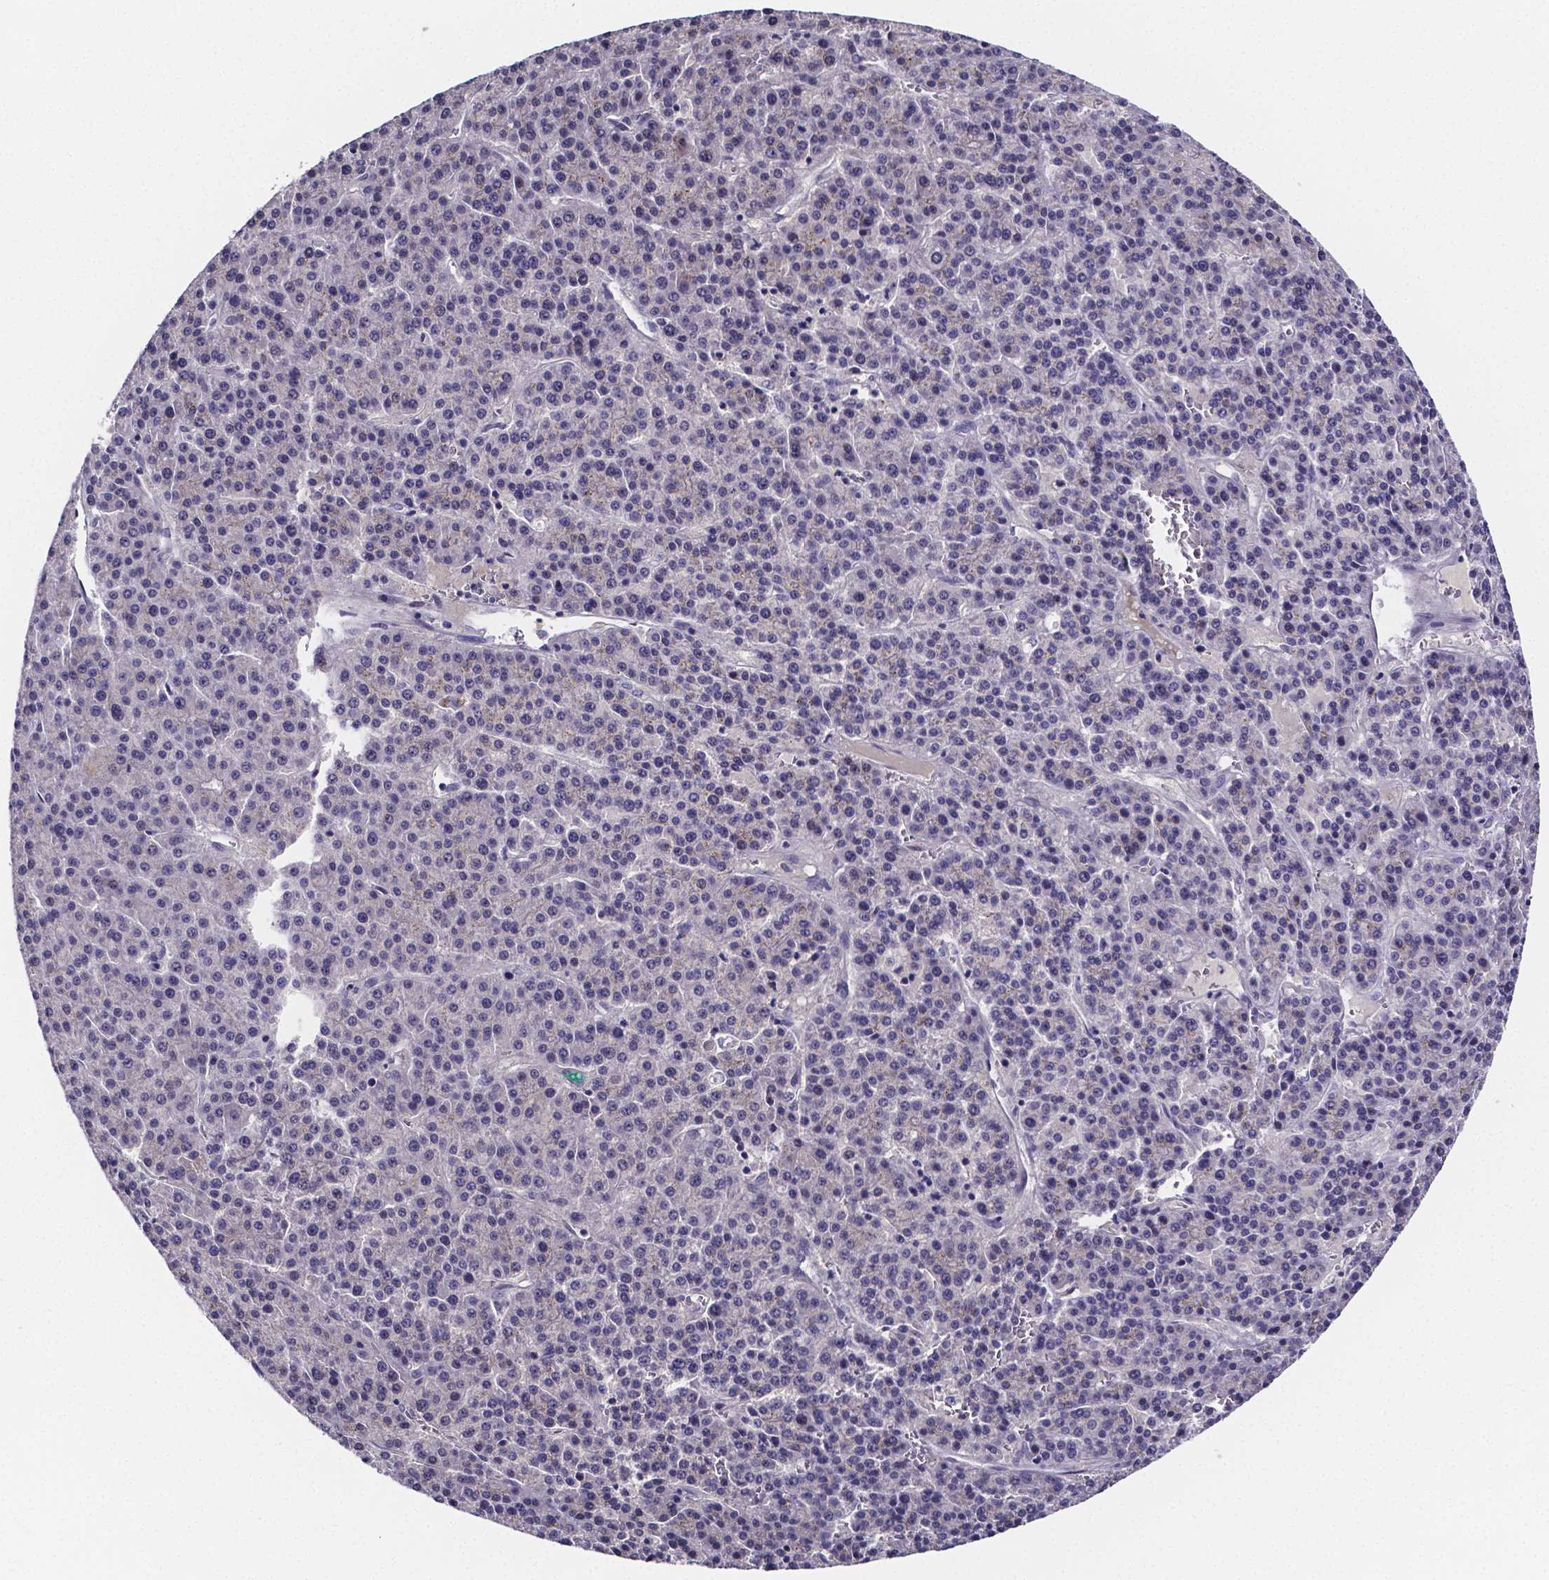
{"staining": {"intensity": "negative", "quantity": "none", "location": "none"}, "tissue": "liver cancer", "cell_type": "Tumor cells", "image_type": "cancer", "snomed": [{"axis": "morphology", "description": "Carcinoma, Hepatocellular, NOS"}, {"axis": "topography", "description": "Liver"}], "caption": "An immunohistochemistry (IHC) histopathology image of liver hepatocellular carcinoma is shown. There is no staining in tumor cells of liver hepatocellular carcinoma. (DAB IHC with hematoxylin counter stain).", "gene": "IZUMO1", "patient": {"sex": "female", "age": 58}}